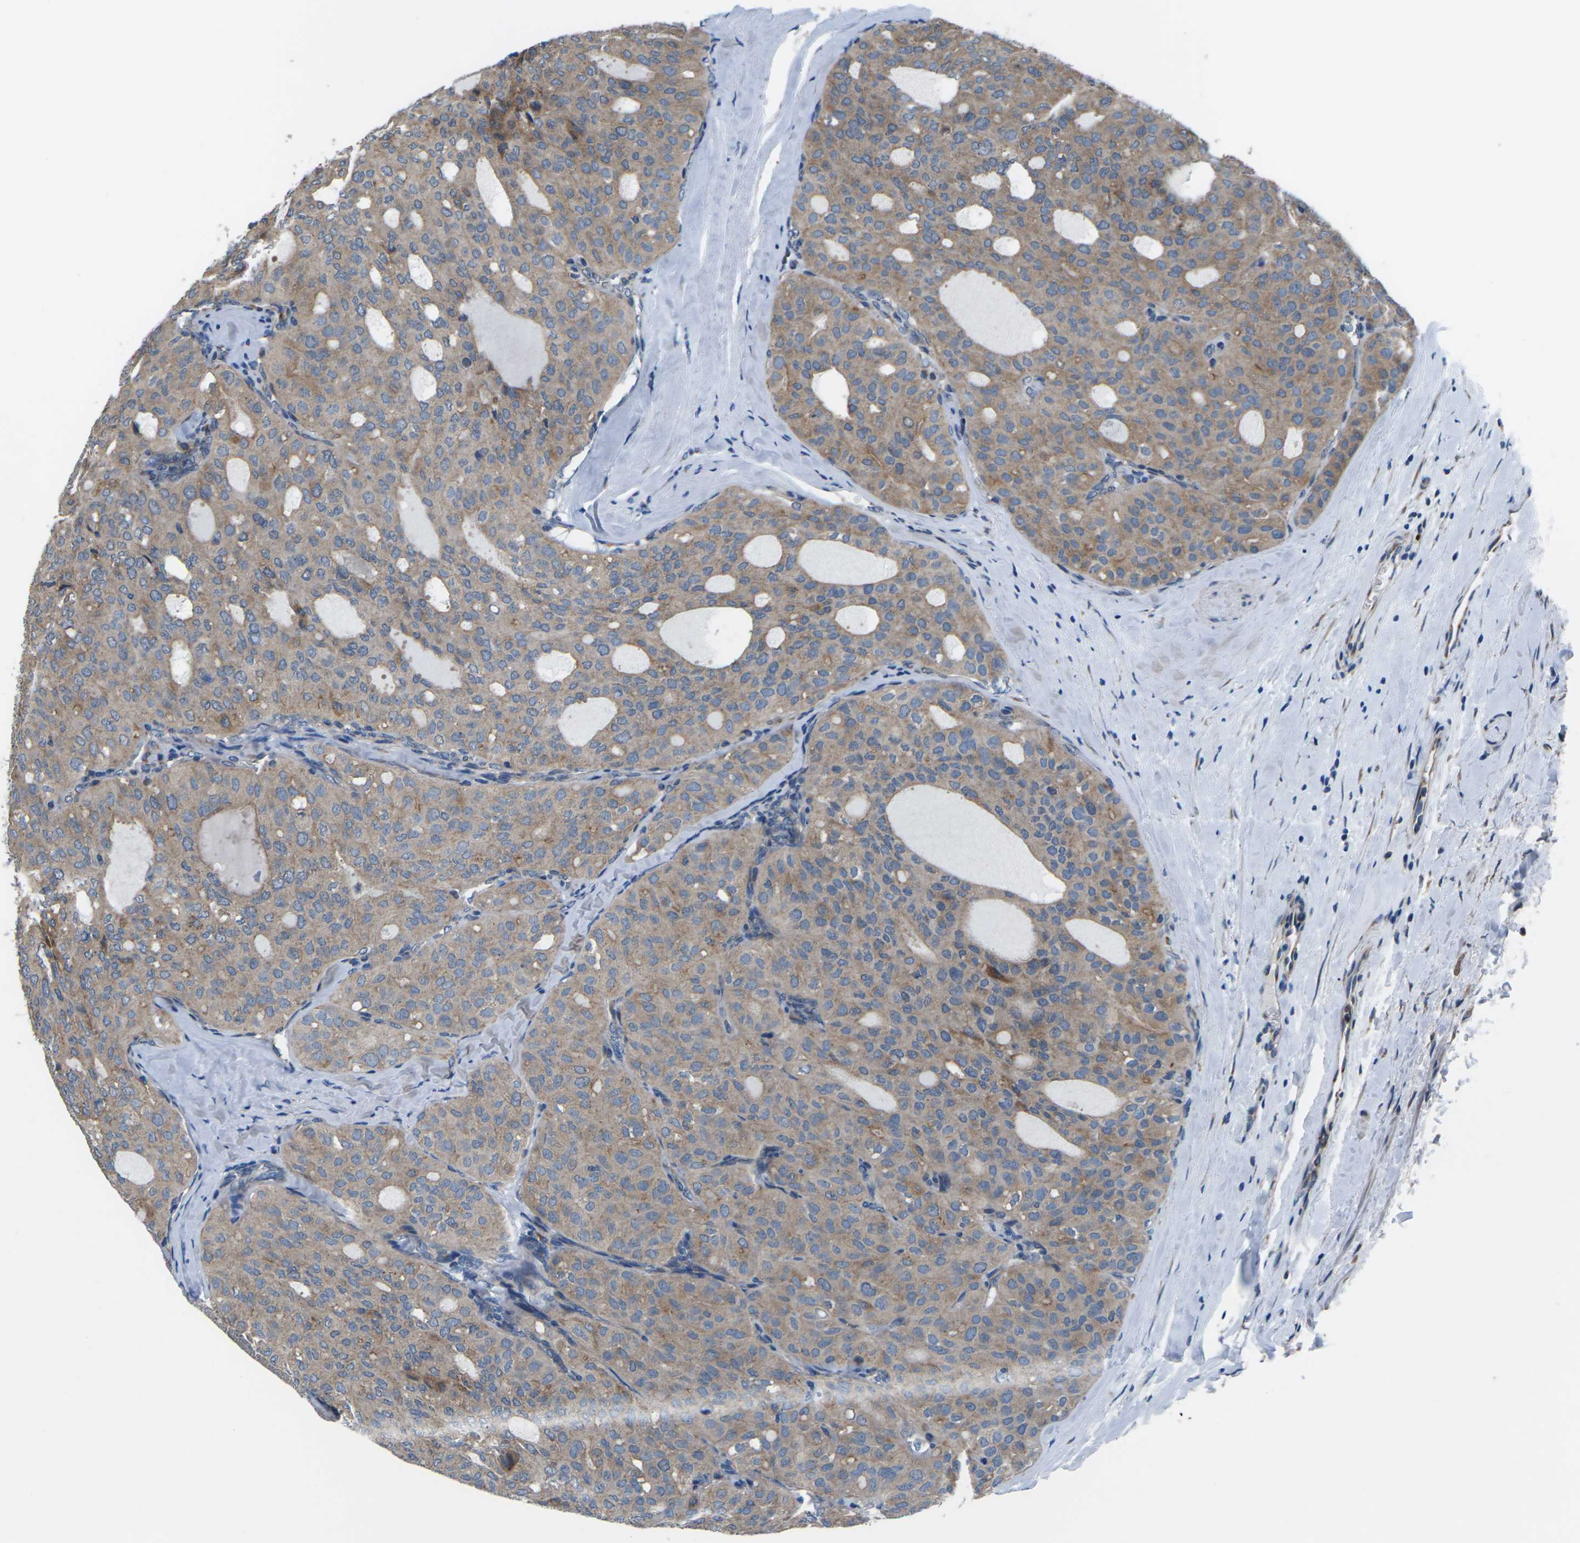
{"staining": {"intensity": "moderate", "quantity": ">75%", "location": "cytoplasmic/membranous"}, "tissue": "thyroid cancer", "cell_type": "Tumor cells", "image_type": "cancer", "snomed": [{"axis": "morphology", "description": "Follicular adenoma carcinoma, NOS"}, {"axis": "topography", "description": "Thyroid gland"}], "caption": "An immunohistochemistry (IHC) histopathology image of tumor tissue is shown. Protein staining in brown highlights moderate cytoplasmic/membranous positivity in thyroid follicular adenoma carcinoma within tumor cells.", "gene": "GABRP", "patient": {"sex": "male", "age": 75}}